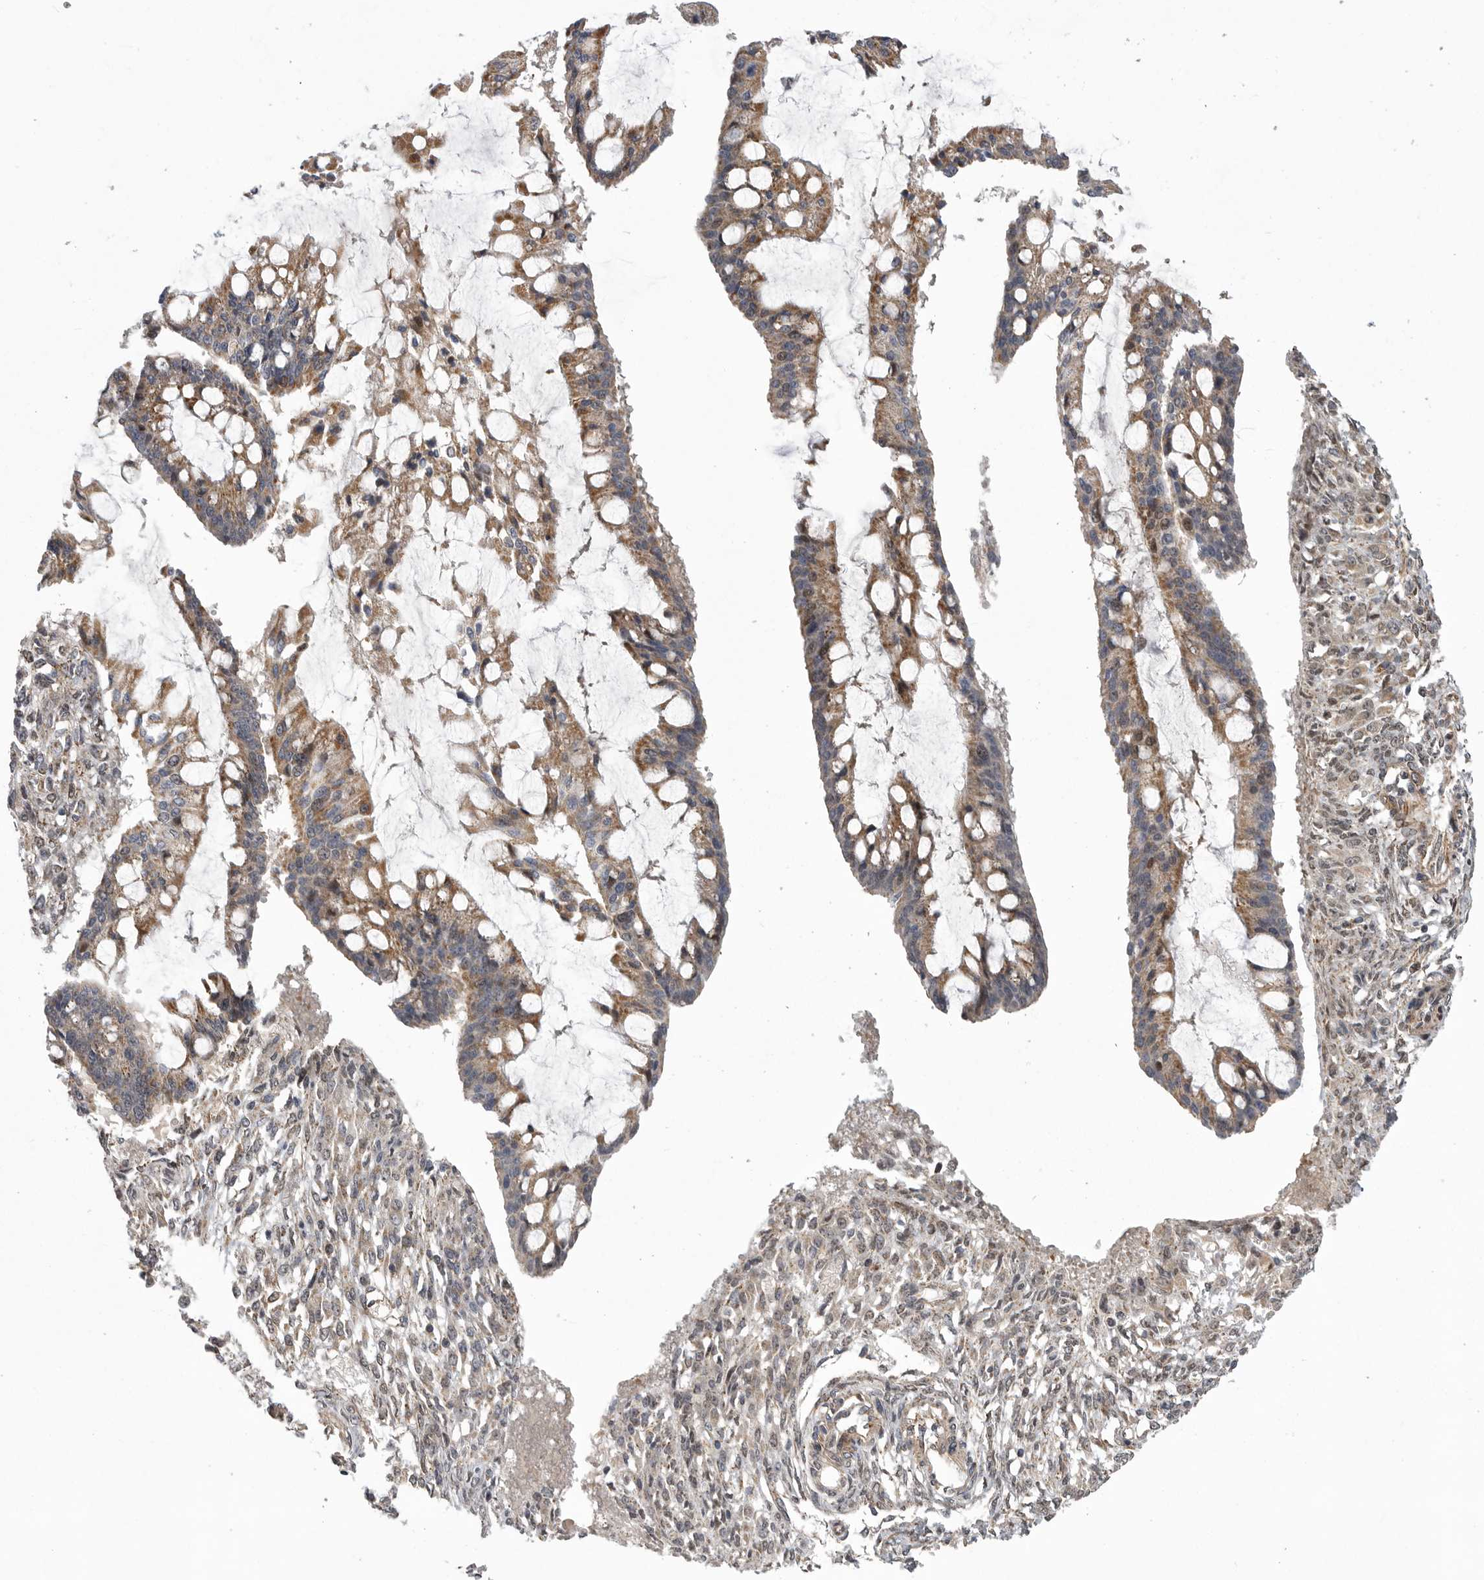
{"staining": {"intensity": "moderate", "quantity": ">75%", "location": "cytoplasmic/membranous"}, "tissue": "ovarian cancer", "cell_type": "Tumor cells", "image_type": "cancer", "snomed": [{"axis": "morphology", "description": "Cystadenocarcinoma, mucinous, NOS"}, {"axis": "topography", "description": "Ovary"}], "caption": "The histopathology image reveals immunohistochemical staining of ovarian cancer. There is moderate cytoplasmic/membranous staining is appreciated in approximately >75% of tumor cells. (DAB (3,3'-diaminobenzidine) IHC, brown staining for protein, blue staining for nuclei).", "gene": "TMPRSS11F", "patient": {"sex": "female", "age": 73}}